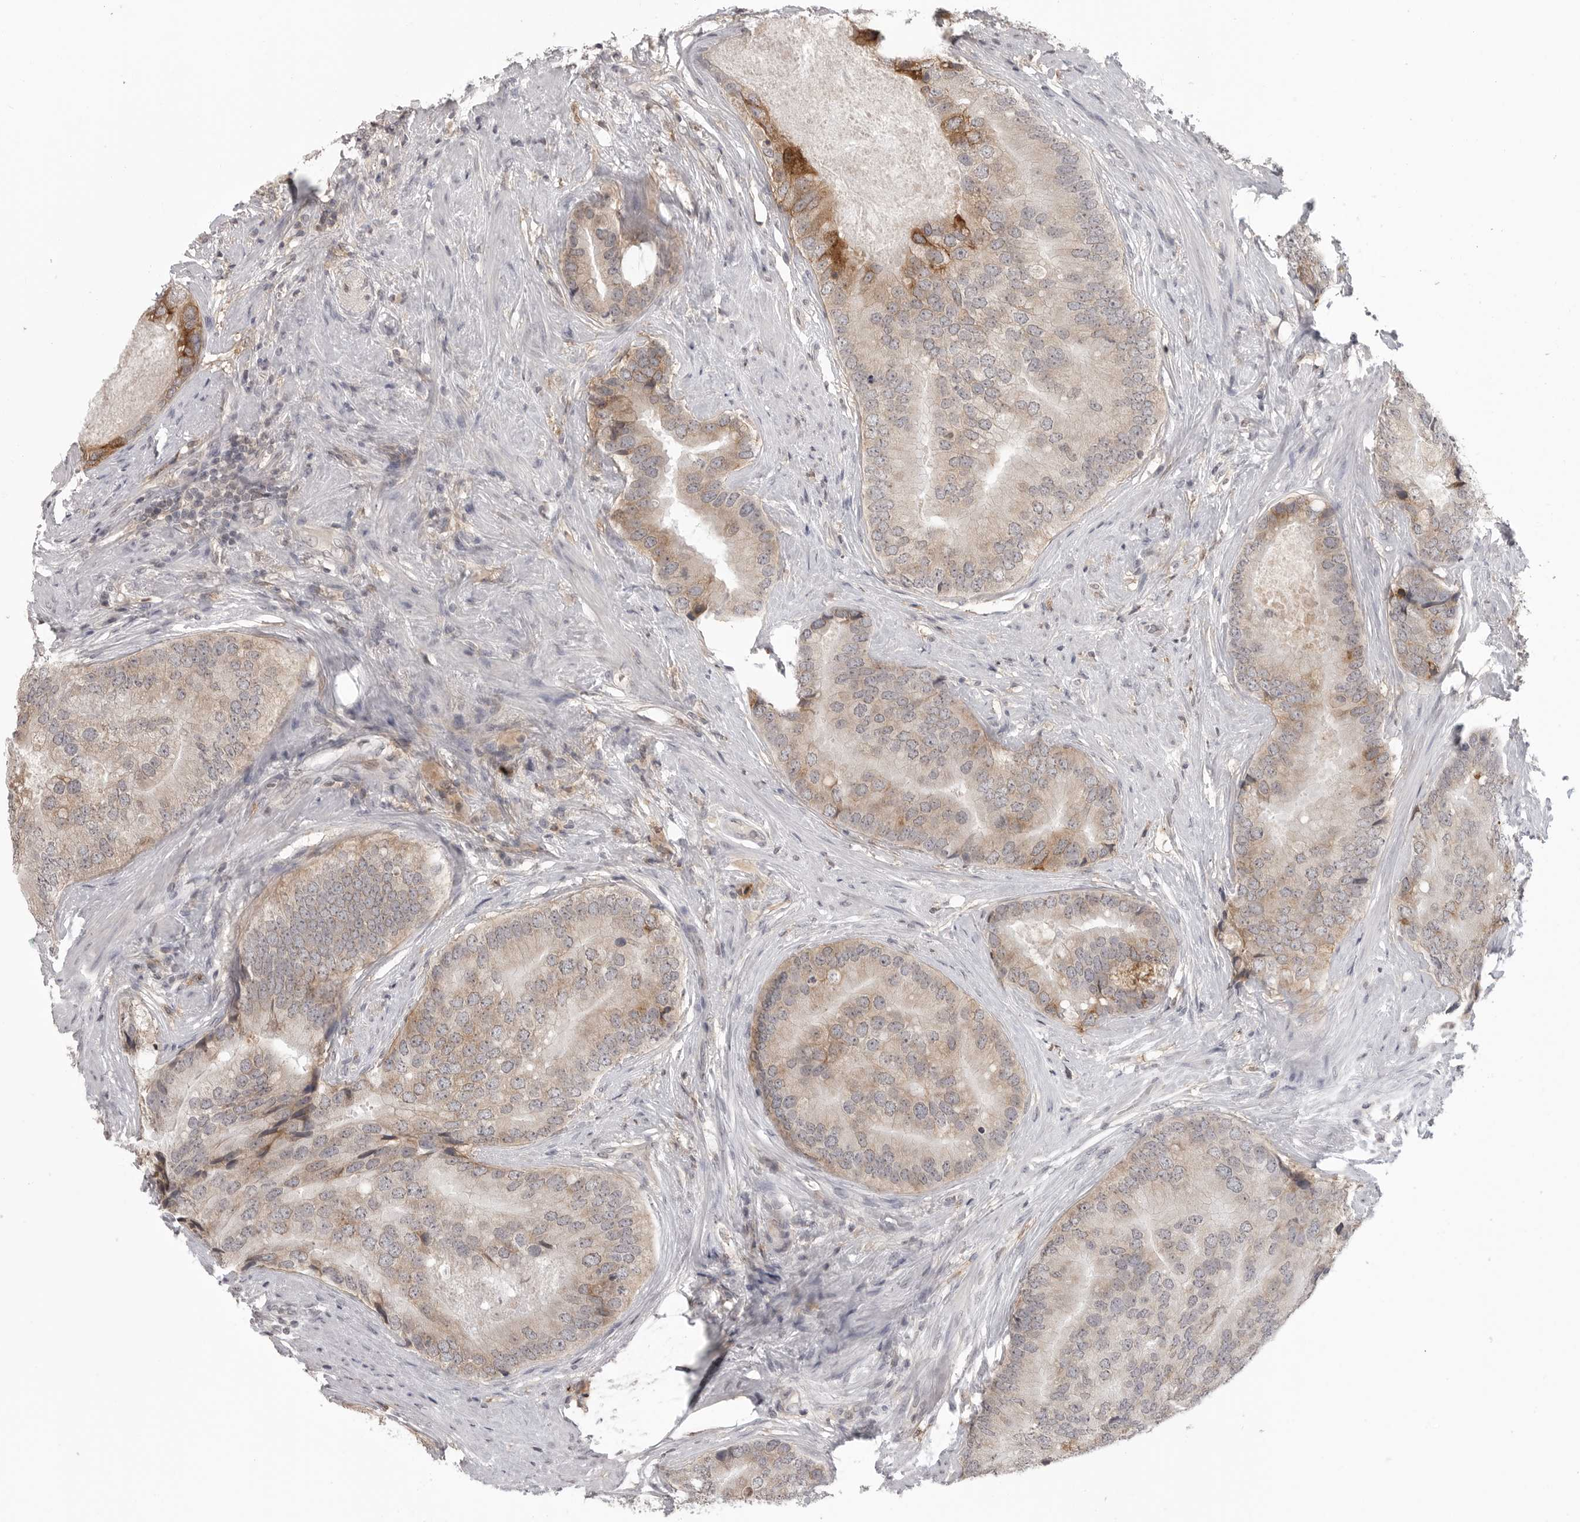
{"staining": {"intensity": "strong", "quantity": "<25%", "location": "cytoplasmic/membranous"}, "tissue": "prostate cancer", "cell_type": "Tumor cells", "image_type": "cancer", "snomed": [{"axis": "morphology", "description": "Adenocarcinoma, High grade"}, {"axis": "topography", "description": "Prostate"}], "caption": "Protein staining of prostate adenocarcinoma (high-grade) tissue displays strong cytoplasmic/membranous expression in approximately <25% of tumor cells. (Stains: DAB in brown, nuclei in blue, Microscopy: brightfield microscopy at high magnification).", "gene": "IFNGR1", "patient": {"sex": "male", "age": 70}}